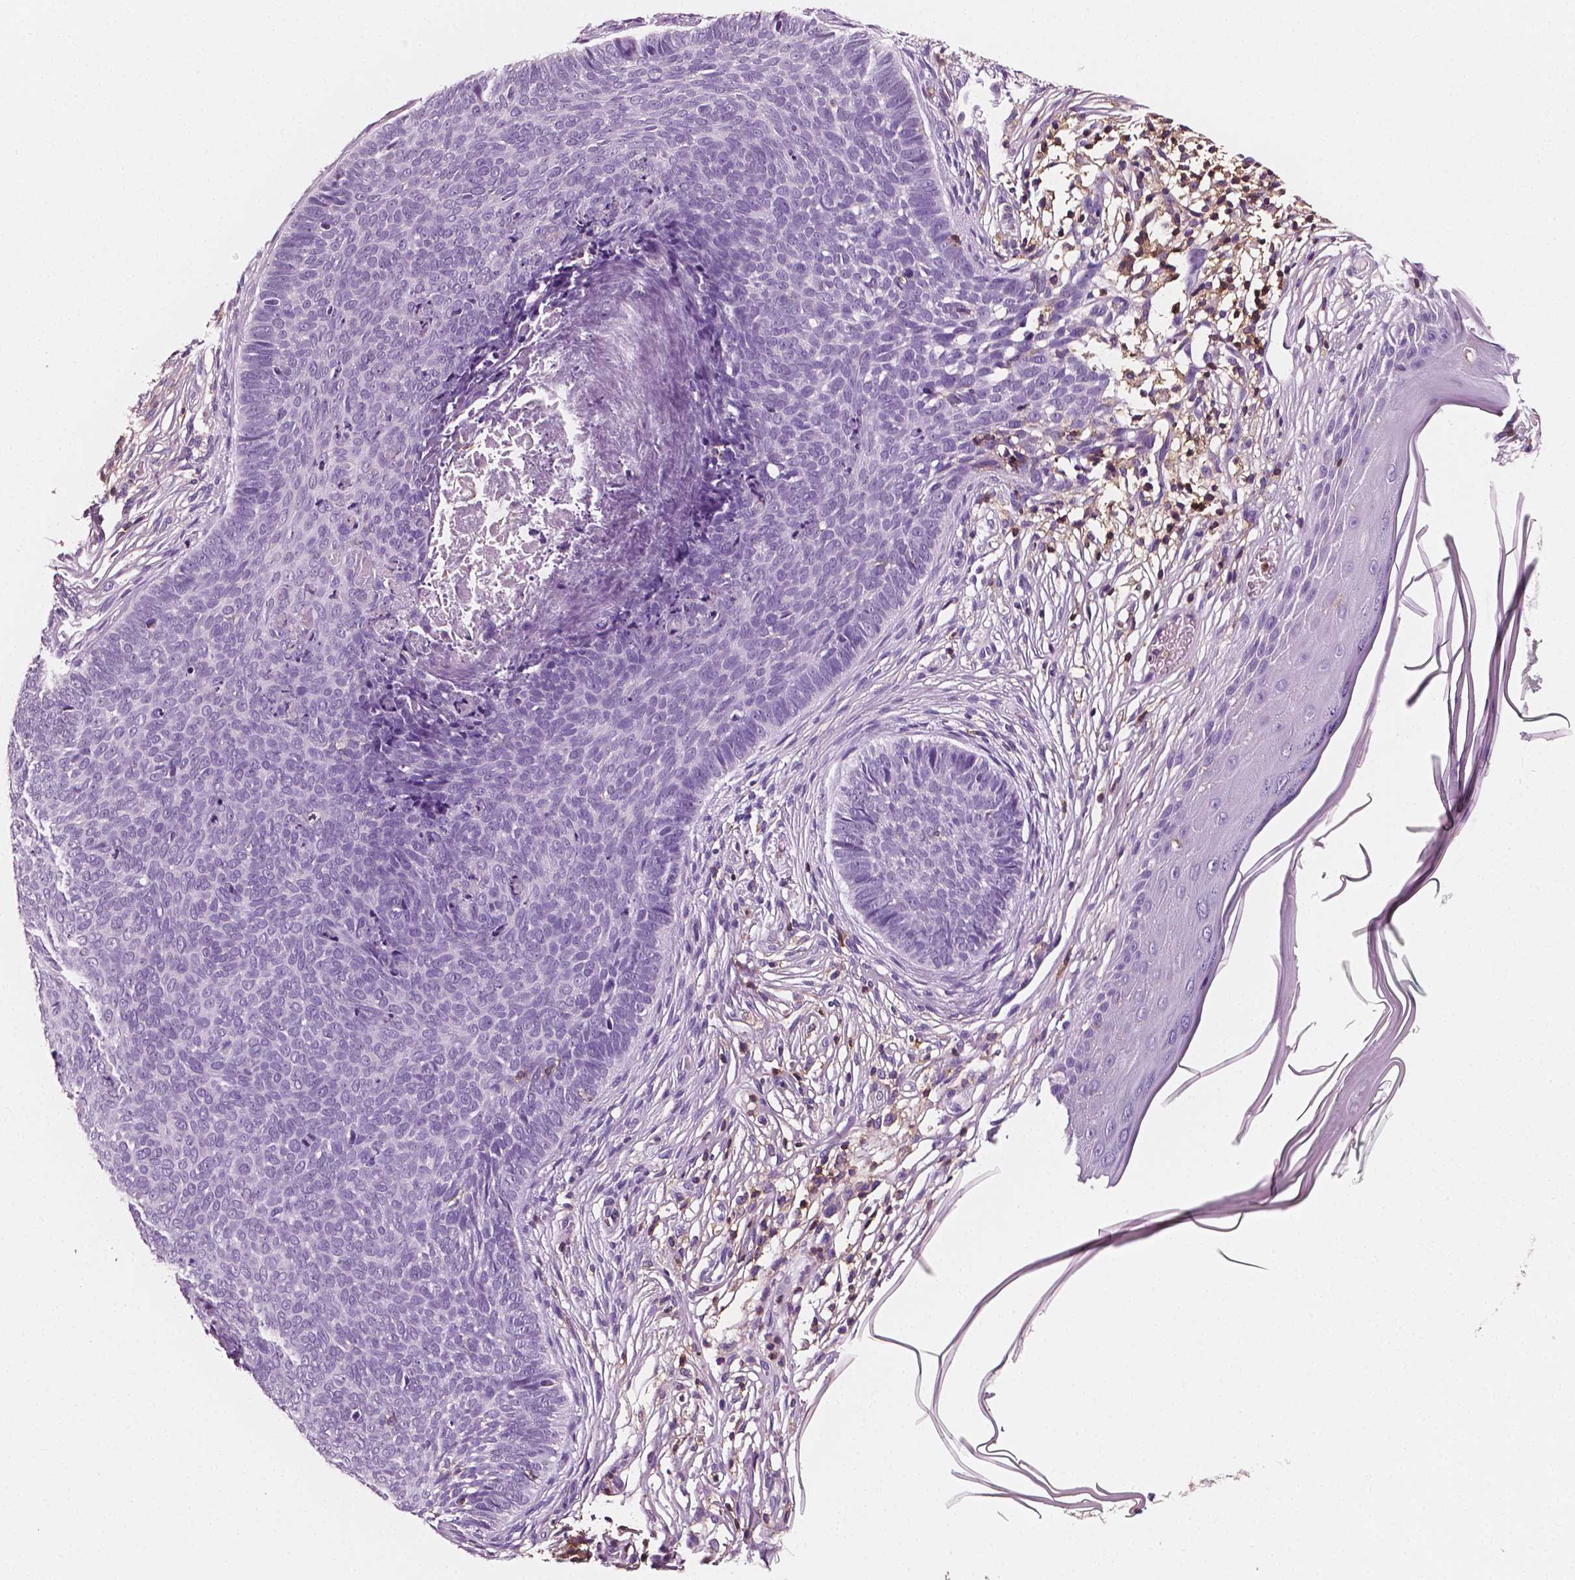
{"staining": {"intensity": "negative", "quantity": "none", "location": "none"}, "tissue": "skin cancer", "cell_type": "Tumor cells", "image_type": "cancer", "snomed": [{"axis": "morphology", "description": "Basal cell carcinoma"}, {"axis": "topography", "description": "Skin"}], "caption": "Photomicrograph shows no significant protein staining in tumor cells of skin cancer.", "gene": "PTPRC", "patient": {"sex": "male", "age": 85}}